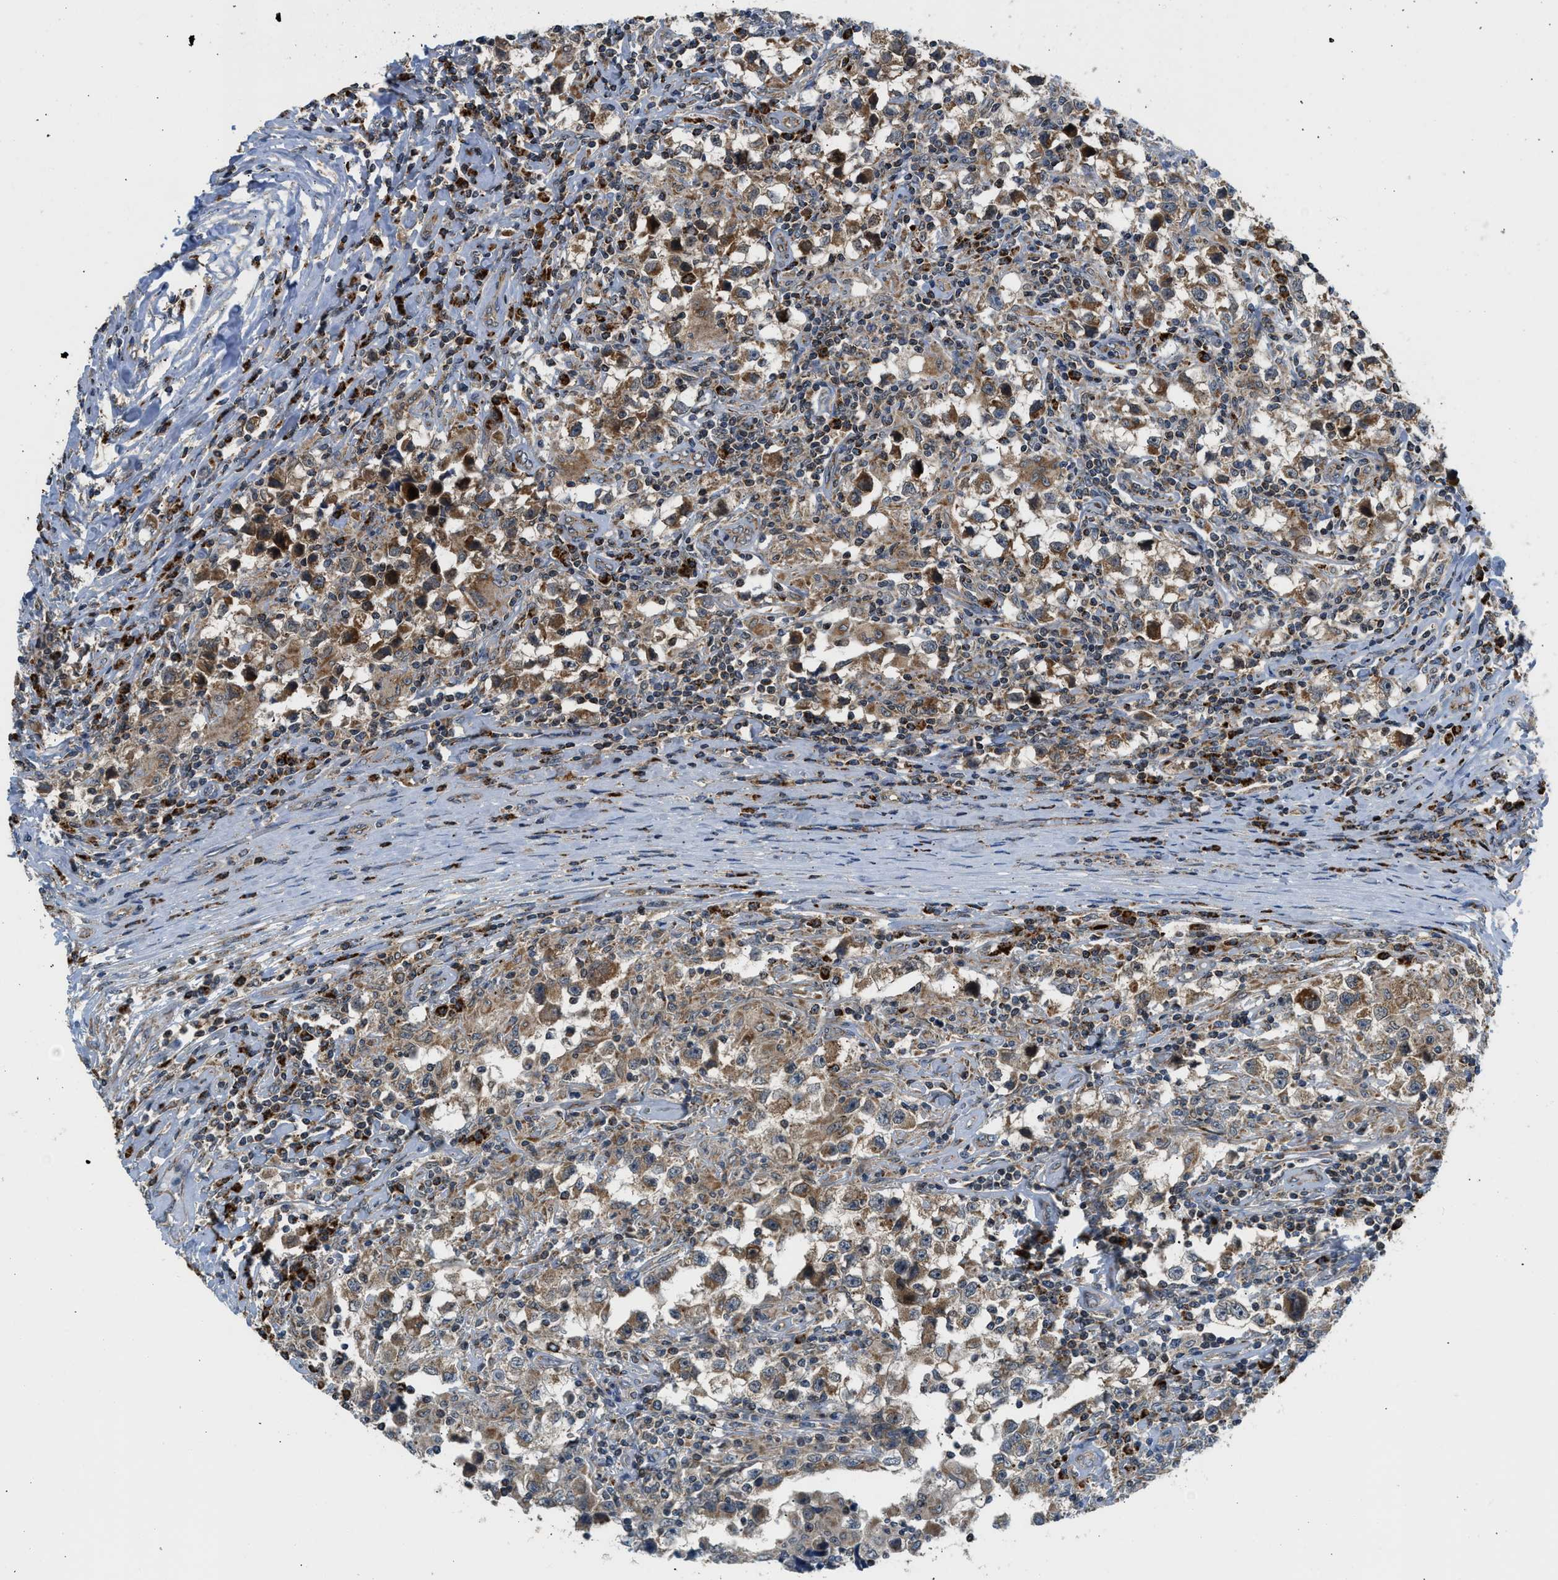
{"staining": {"intensity": "moderate", "quantity": ">75%", "location": "cytoplasmic/membranous"}, "tissue": "testis cancer", "cell_type": "Tumor cells", "image_type": "cancer", "snomed": [{"axis": "morphology", "description": "Carcinoma, Embryonal, NOS"}, {"axis": "topography", "description": "Testis"}], "caption": "Tumor cells demonstrate moderate cytoplasmic/membranous expression in approximately >75% of cells in testis cancer (embryonal carcinoma).", "gene": "SESN2", "patient": {"sex": "male", "age": 21}}